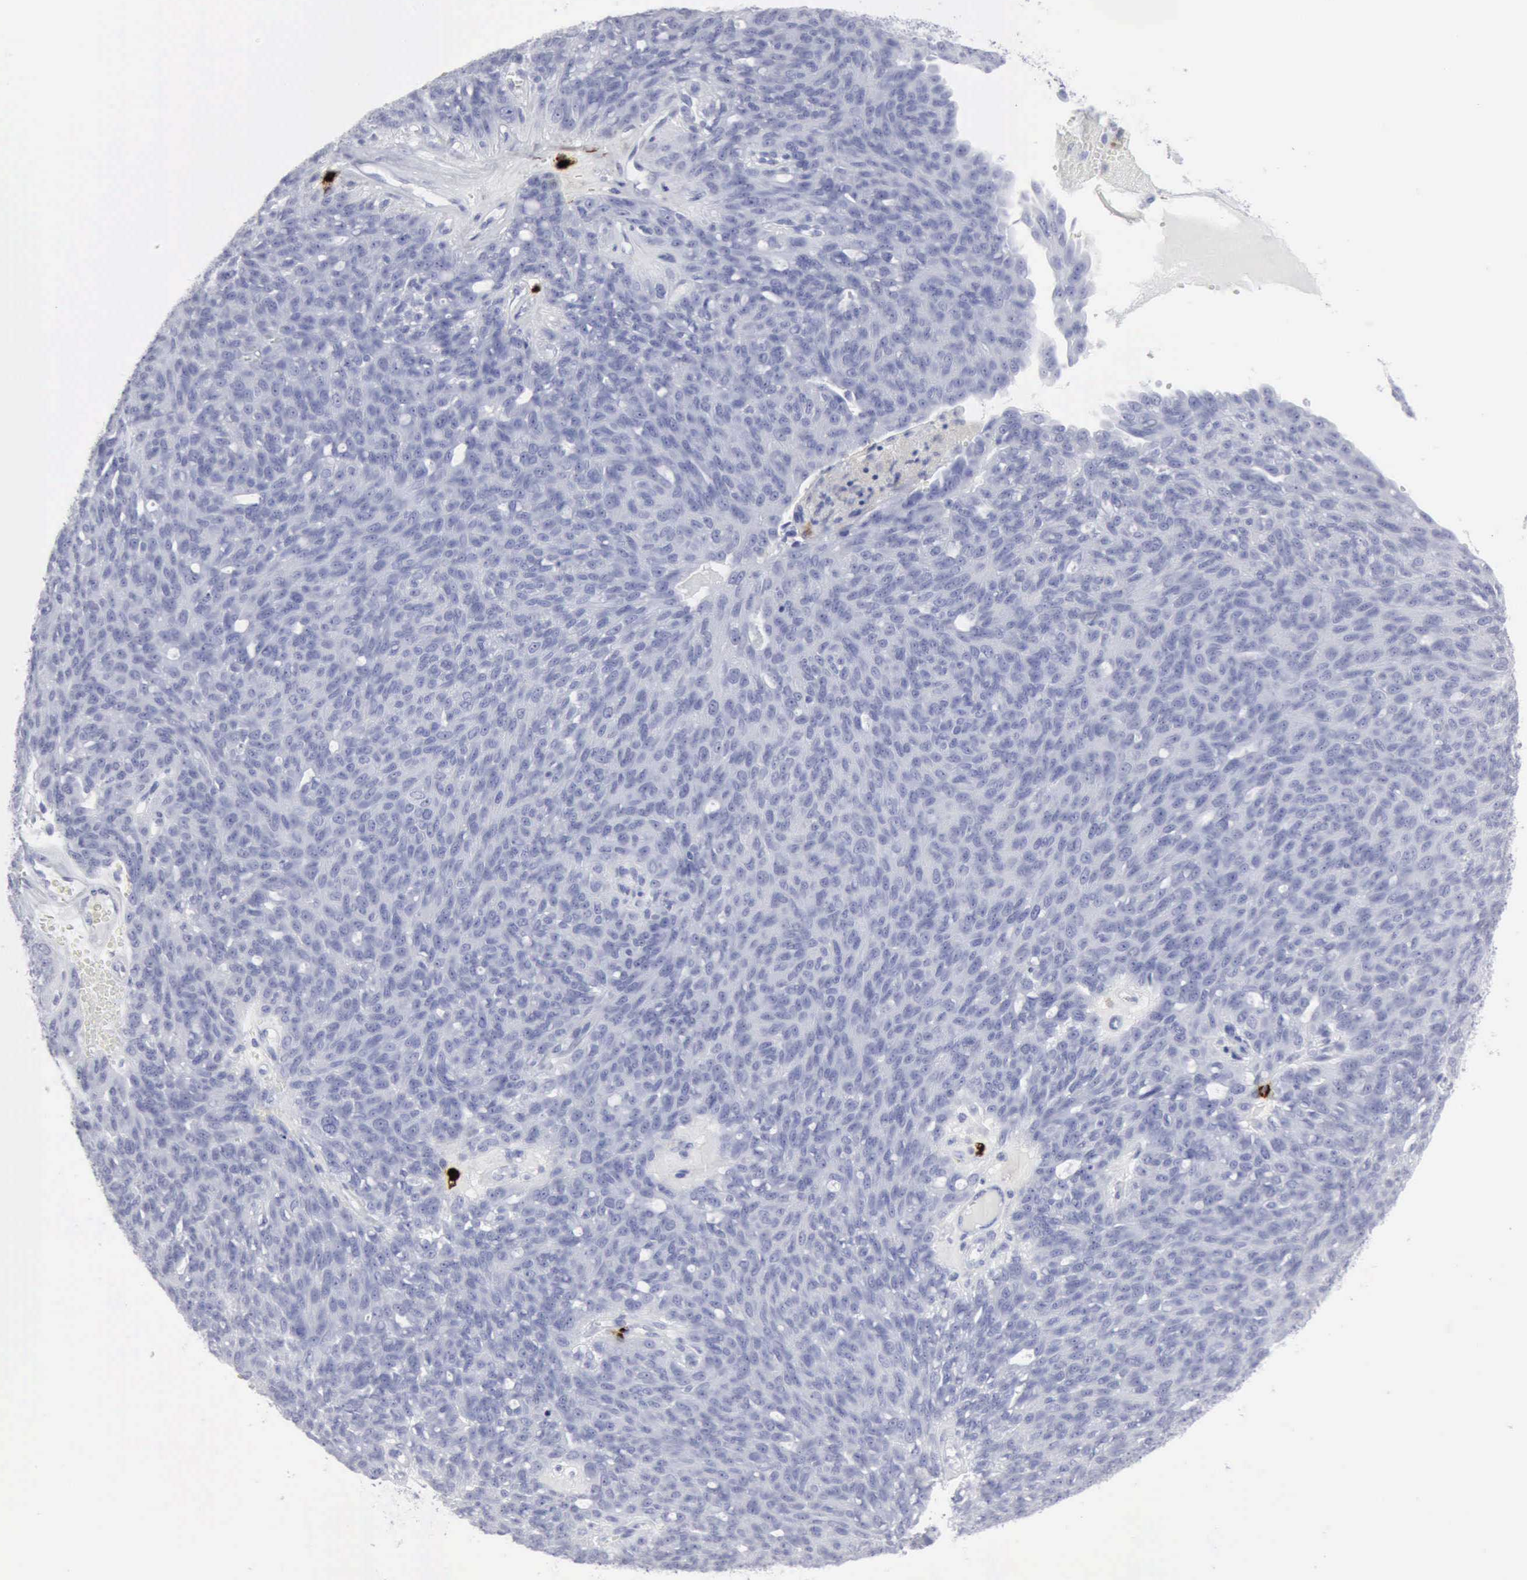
{"staining": {"intensity": "negative", "quantity": "none", "location": "none"}, "tissue": "ovarian cancer", "cell_type": "Tumor cells", "image_type": "cancer", "snomed": [{"axis": "morphology", "description": "Carcinoma, endometroid"}, {"axis": "topography", "description": "Ovary"}], "caption": "Ovarian cancer stained for a protein using immunohistochemistry displays no staining tumor cells.", "gene": "CMA1", "patient": {"sex": "female", "age": 60}}